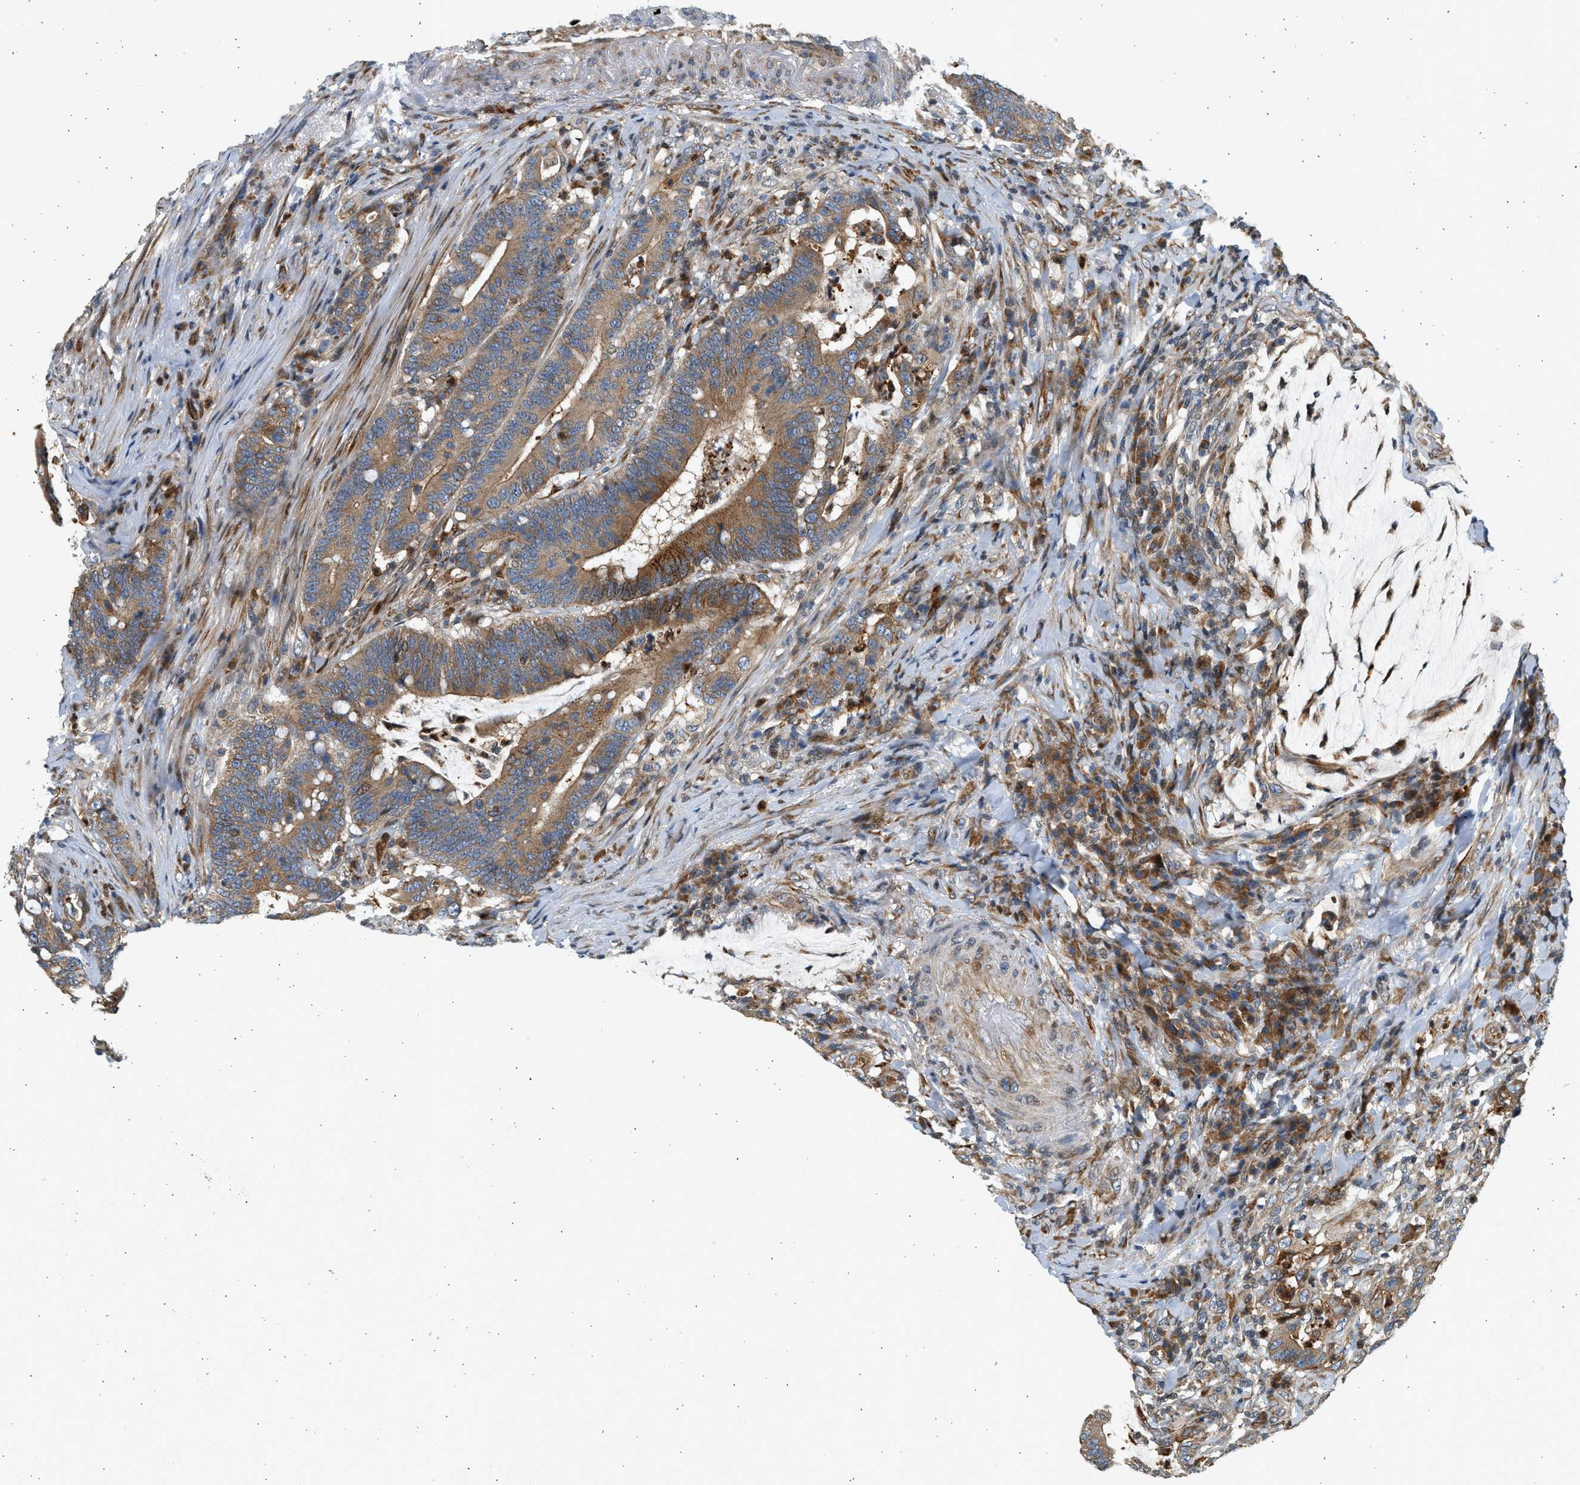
{"staining": {"intensity": "moderate", "quantity": ">75%", "location": "cytoplasmic/membranous"}, "tissue": "colorectal cancer", "cell_type": "Tumor cells", "image_type": "cancer", "snomed": [{"axis": "morphology", "description": "Normal tissue, NOS"}, {"axis": "morphology", "description": "Adenocarcinoma, NOS"}, {"axis": "topography", "description": "Colon"}], "caption": "Immunohistochemistry (IHC) of colorectal cancer (adenocarcinoma) reveals medium levels of moderate cytoplasmic/membranous expression in approximately >75% of tumor cells.", "gene": "NRSN2", "patient": {"sex": "female", "age": 66}}